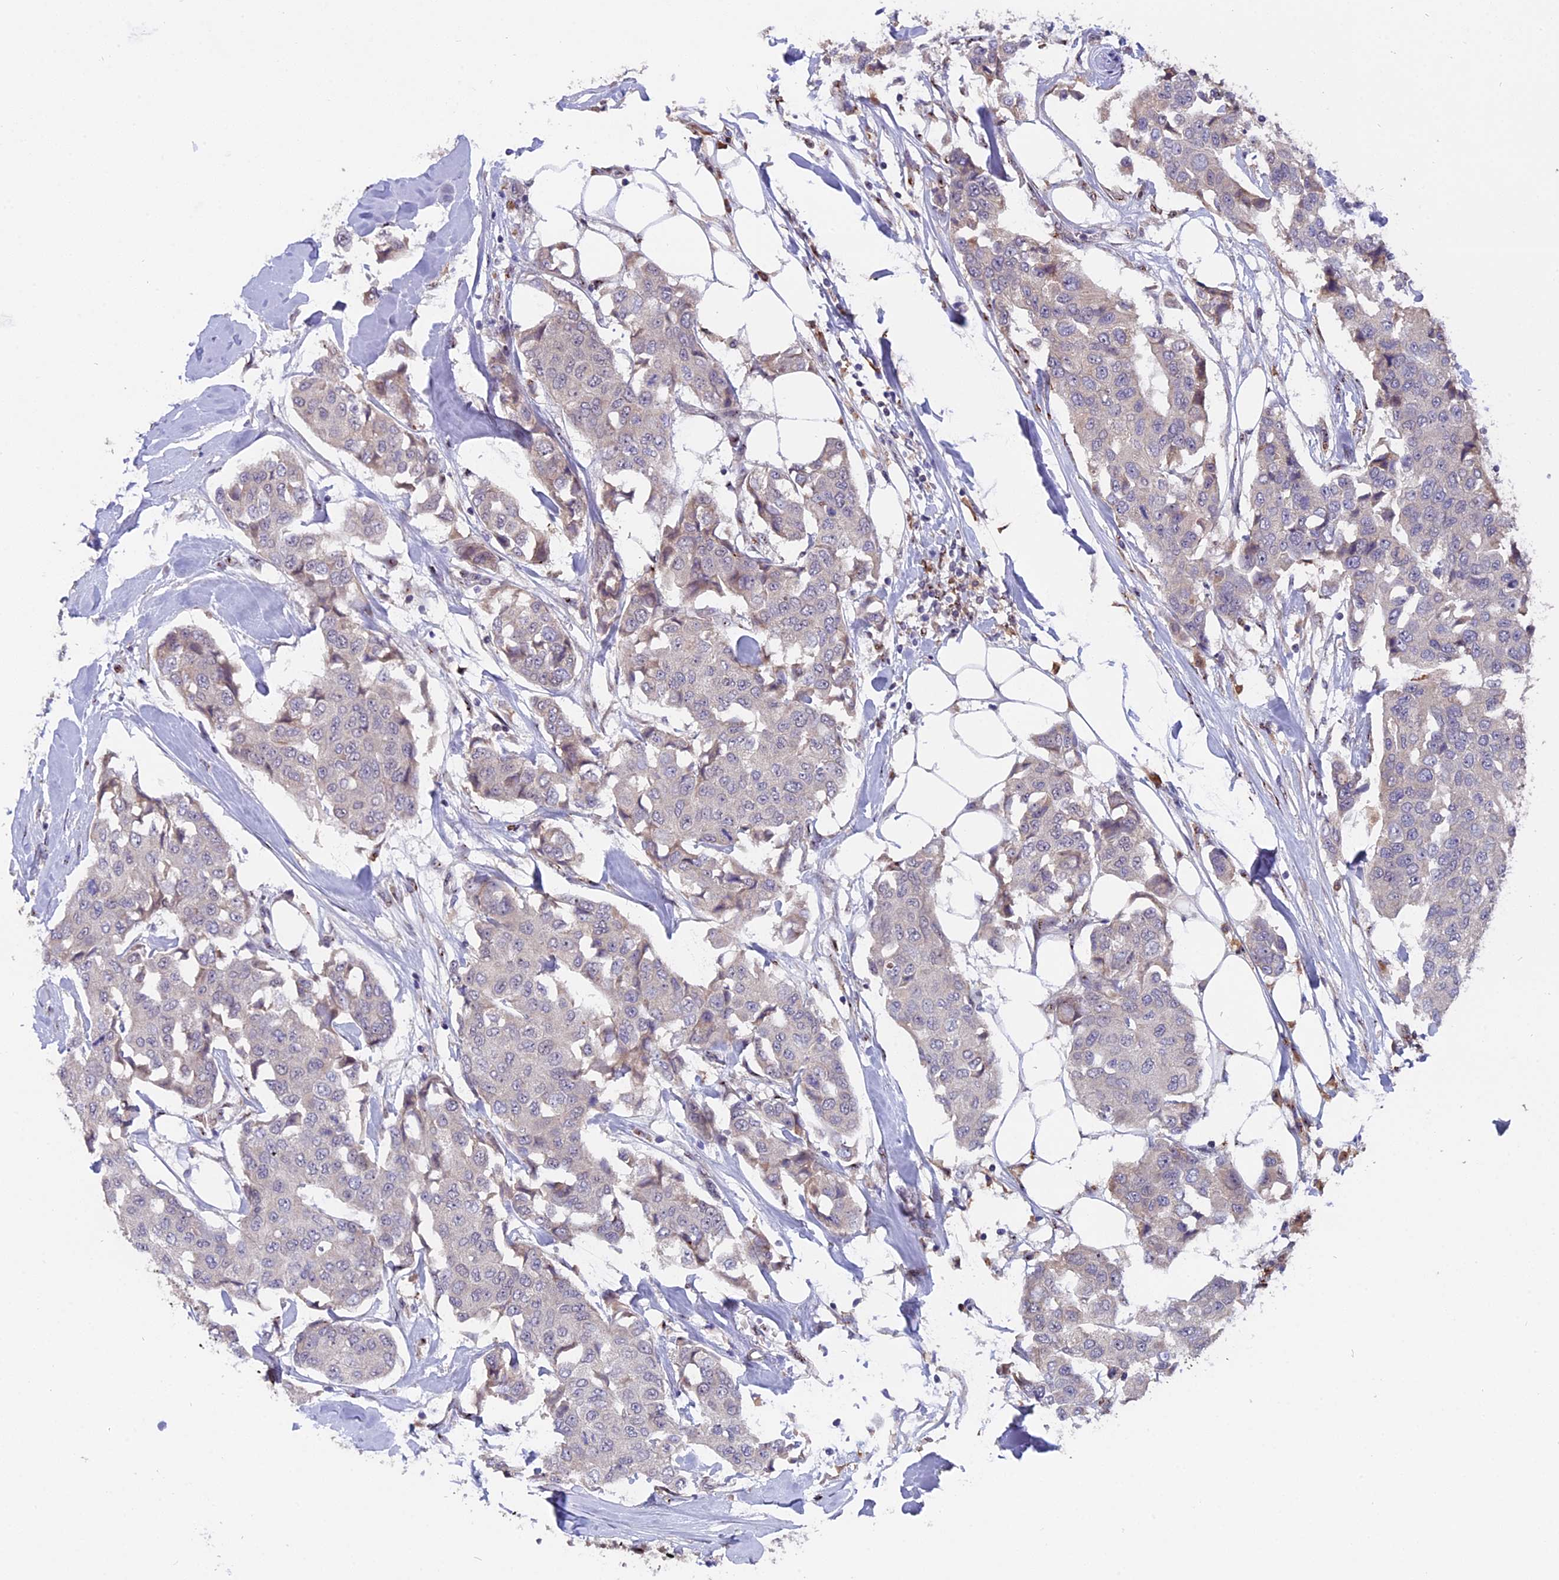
{"staining": {"intensity": "negative", "quantity": "none", "location": "none"}, "tissue": "breast cancer", "cell_type": "Tumor cells", "image_type": "cancer", "snomed": [{"axis": "morphology", "description": "Duct carcinoma"}, {"axis": "topography", "description": "Breast"}], "caption": "High power microscopy histopathology image of an immunohistochemistry histopathology image of breast cancer, revealing no significant staining in tumor cells.", "gene": "FAM118B", "patient": {"sex": "female", "age": 80}}